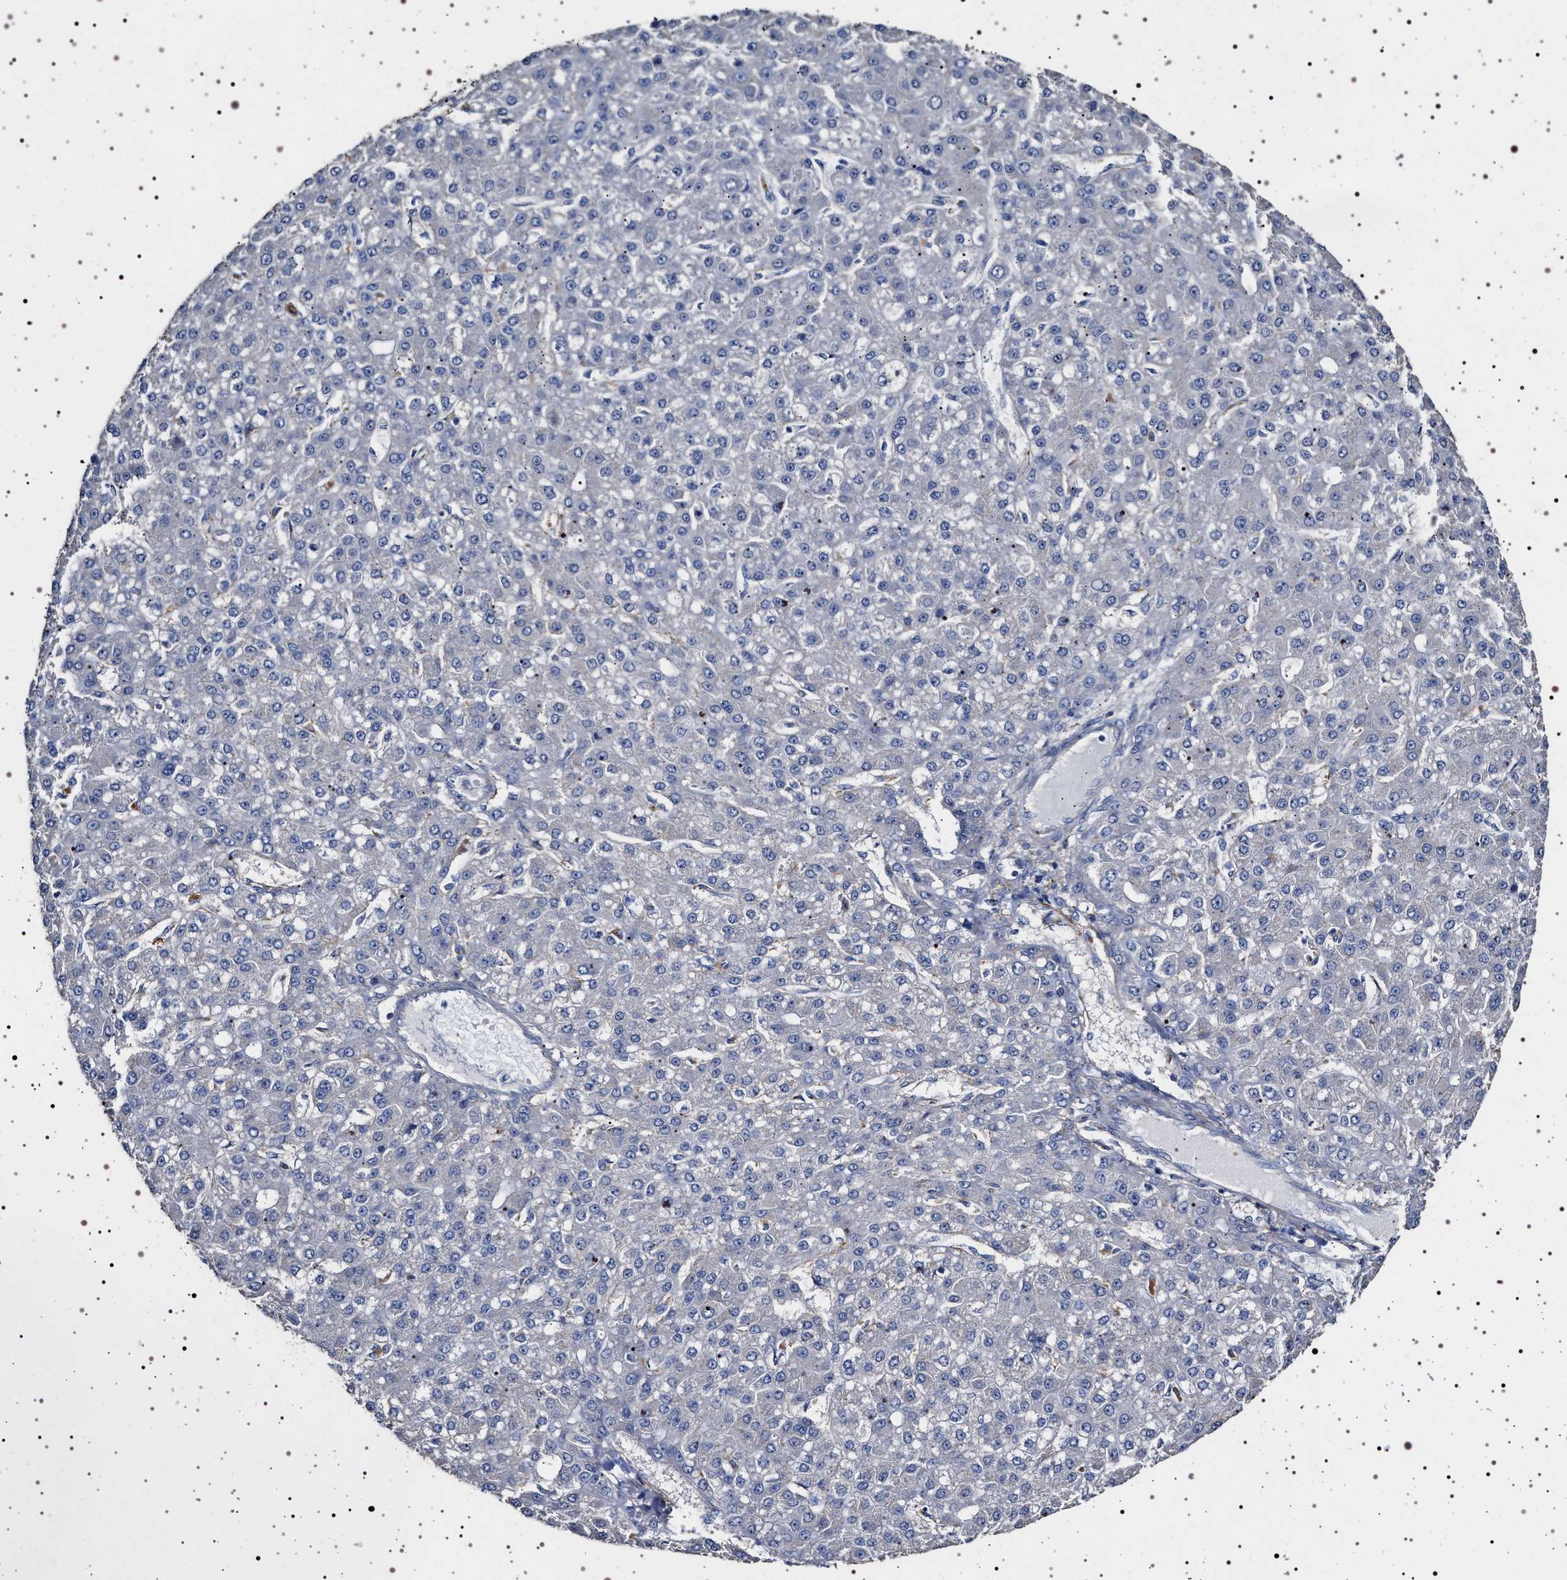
{"staining": {"intensity": "negative", "quantity": "none", "location": "none"}, "tissue": "liver cancer", "cell_type": "Tumor cells", "image_type": "cancer", "snomed": [{"axis": "morphology", "description": "Carcinoma, Hepatocellular, NOS"}, {"axis": "topography", "description": "Liver"}], "caption": "There is no significant positivity in tumor cells of liver cancer.", "gene": "NAALADL2", "patient": {"sex": "male", "age": 67}}